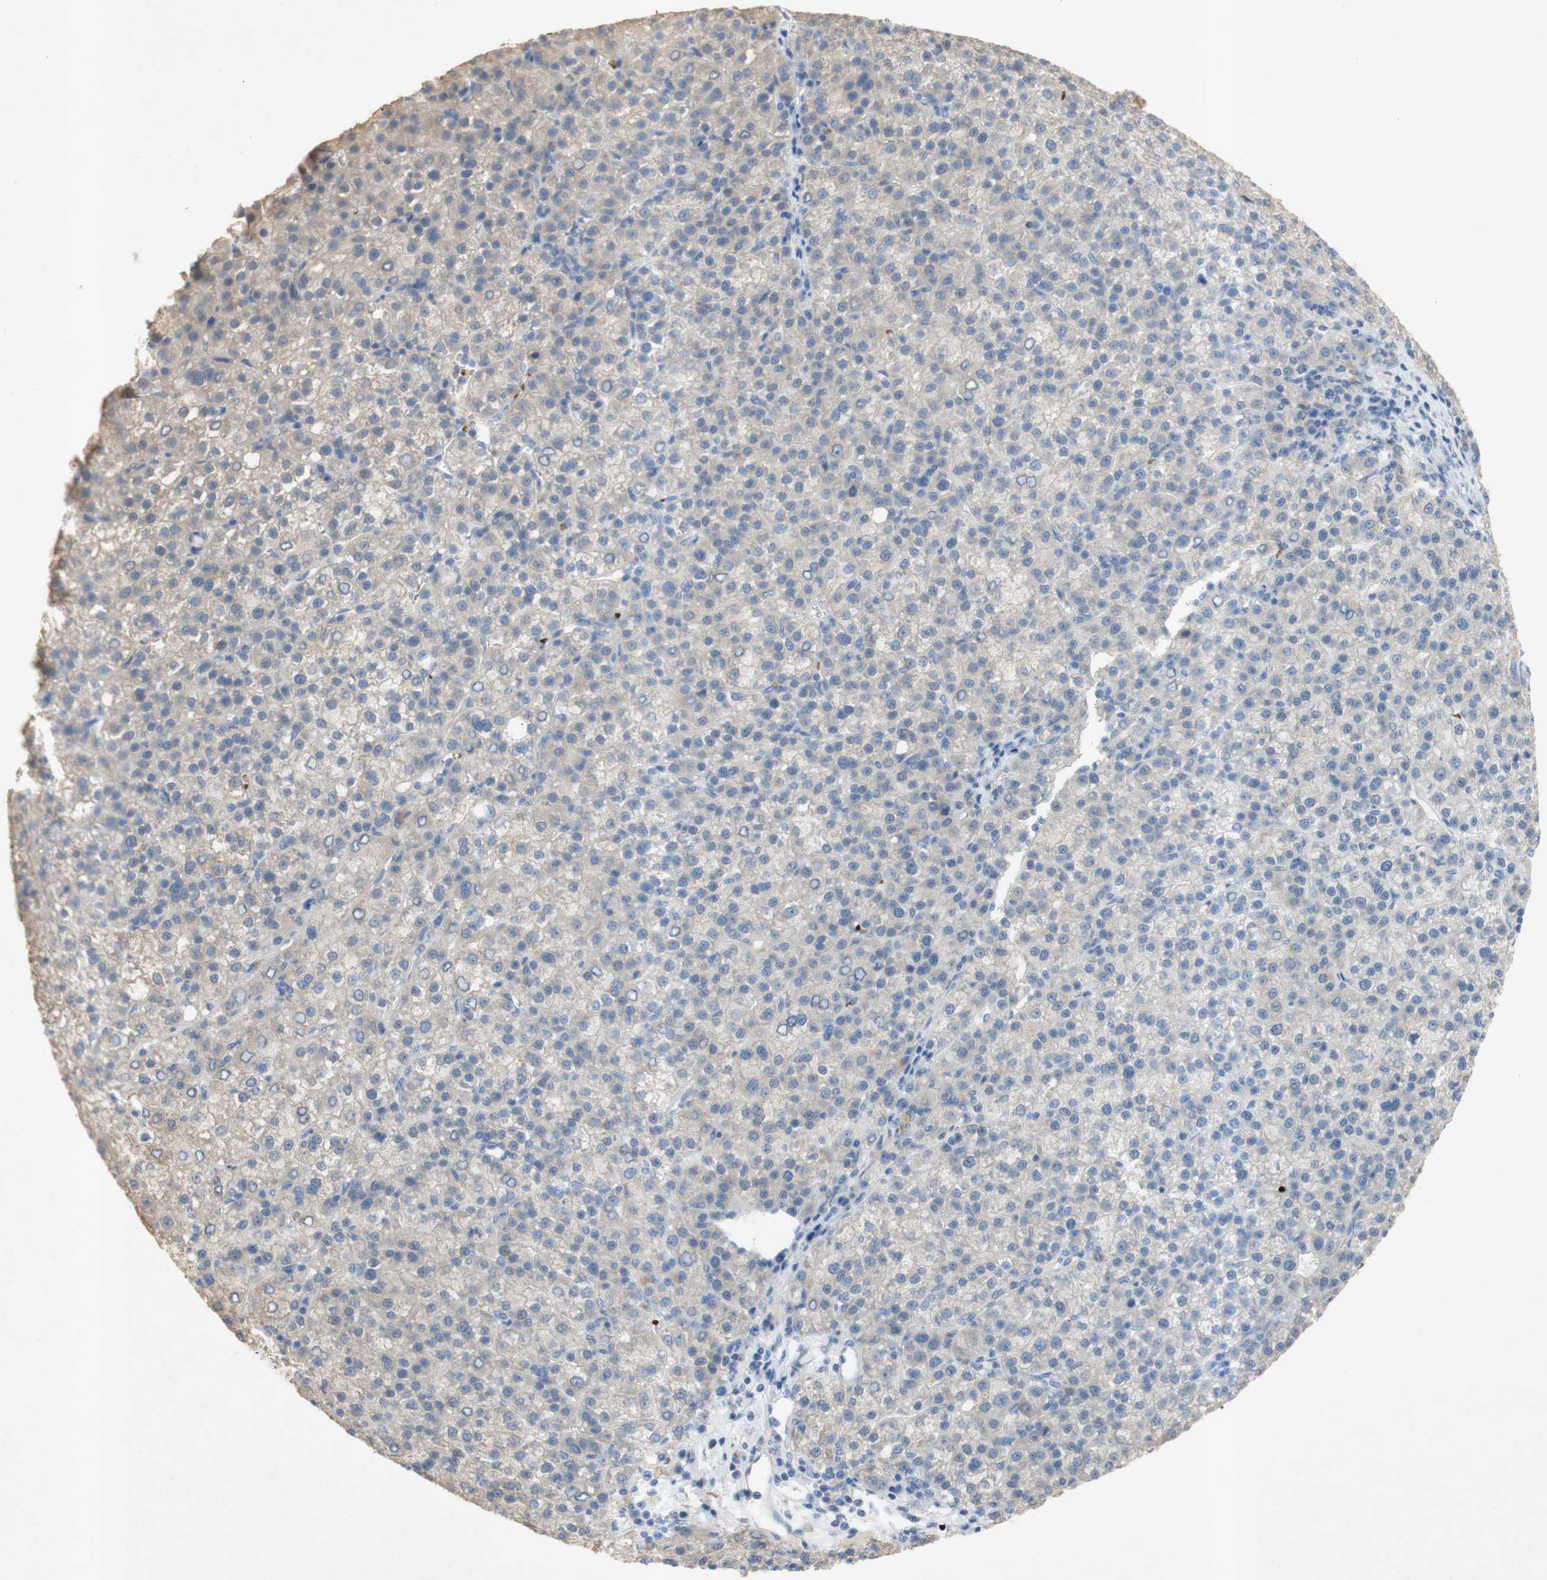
{"staining": {"intensity": "negative", "quantity": "none", "location": "none"}, "tissue": "liver cancer", "cell_type": "Tumor cells", "image_type": "cancer", "snomed": [{"axis": "morphology", "description": "Carcinoma, Hepatocellular, NOS"}, {"axis": "topography", "description": "Liver"}], "caption": "Photomicrograph shows no protein staining in tumor cells of liver cancer tissue.", "gene": "EPO", "patient": {"sex": "female", "age": 58}}